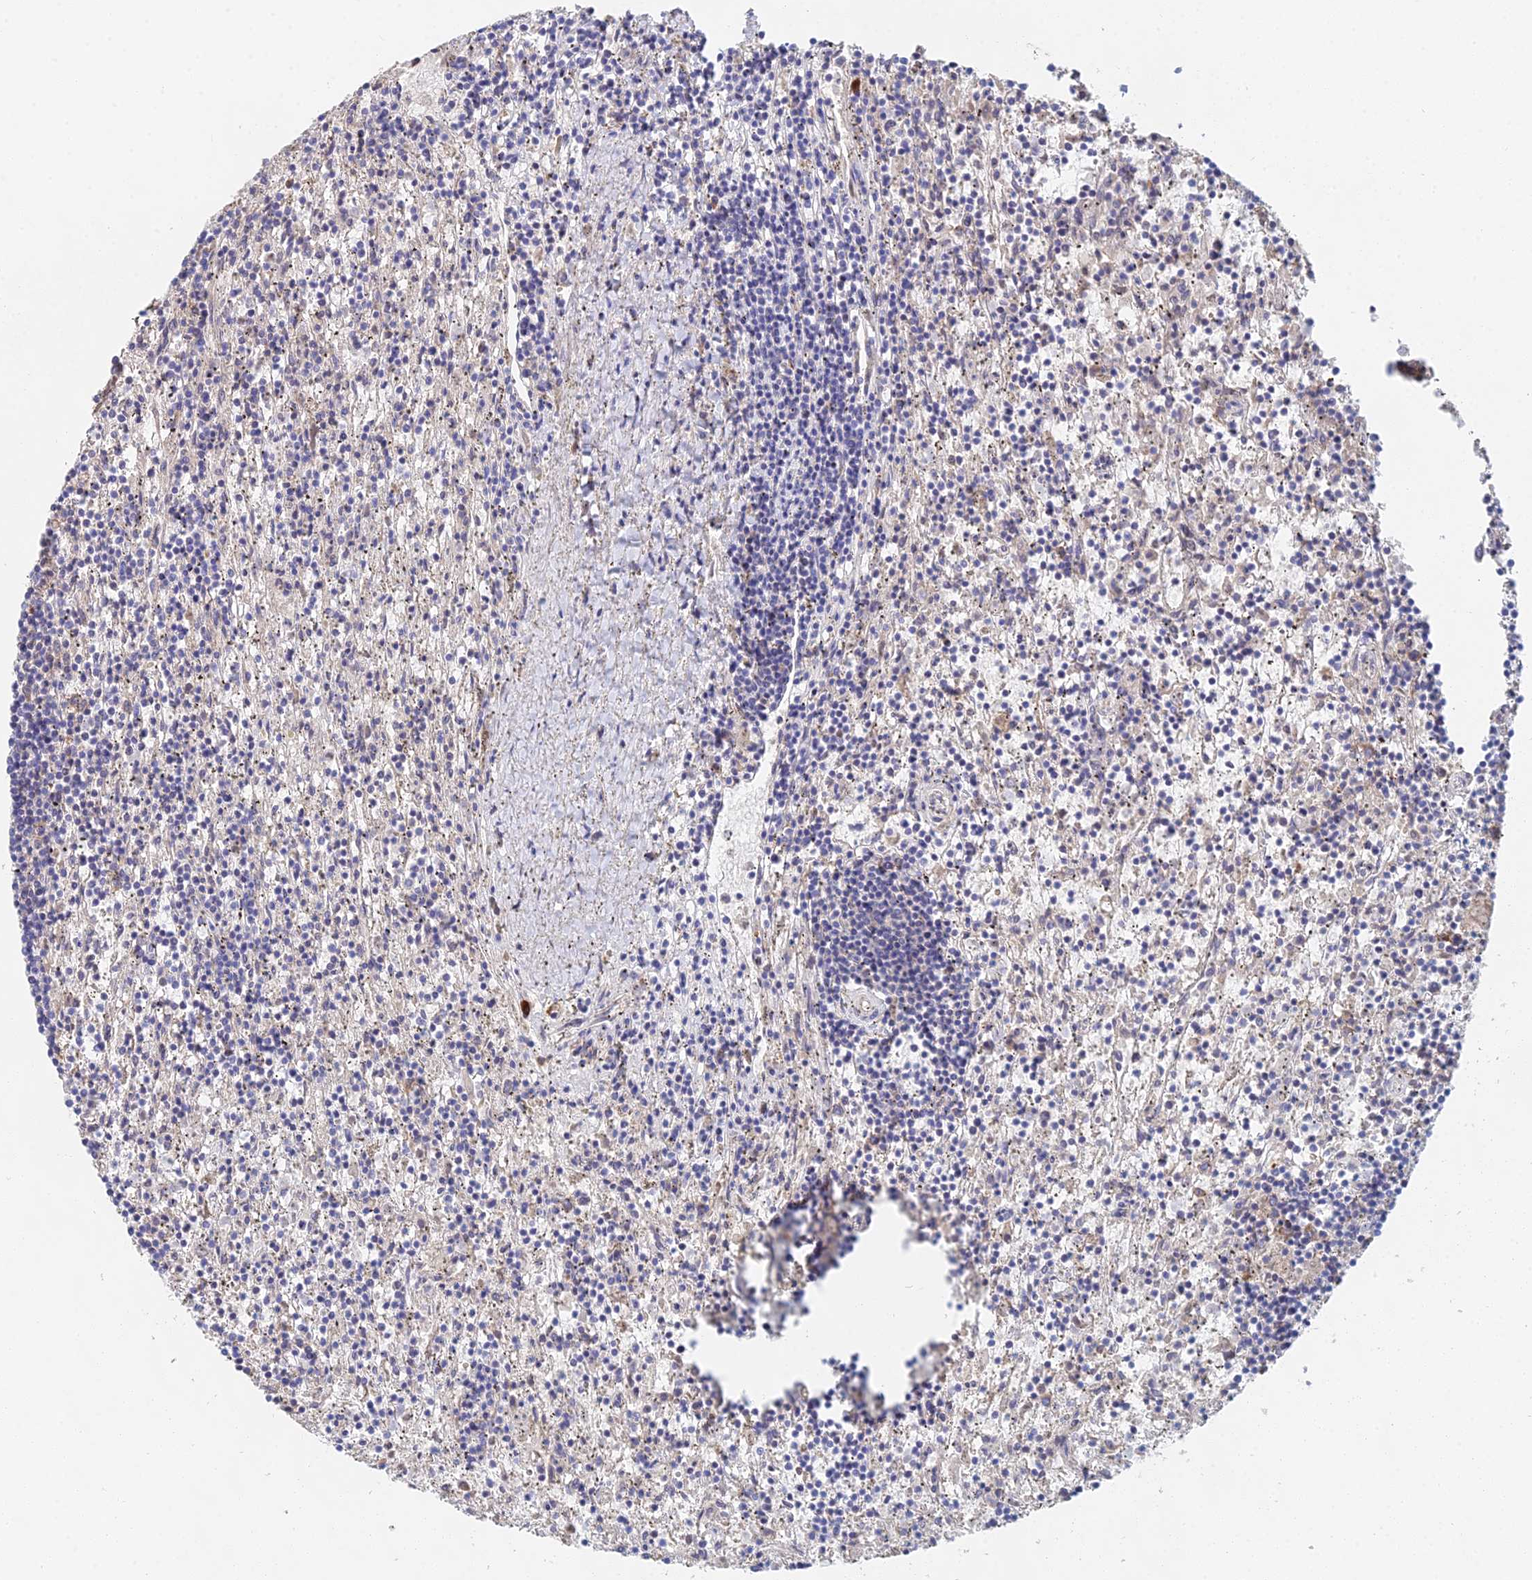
{"staining": {"intensity": "negative", "quantity": "none", "location": "none"}, "tissue": "lymphoma", "cell_type": "Tumor cells", "image_type": "cancer", "snomed": [{"axis": "morphology", "description": "Malignant lymphoma, non-Hodgkin's type, Low grade"}, {"axis": "topography", "description": "Spleen"}], "caption": "Tumor cells are negative for brown protein staining in malignant lymphoma, non-Hodgkin's type (low-grade).", "gene": "ELOF1", "patient": {"sex": "male", "age": 76}}